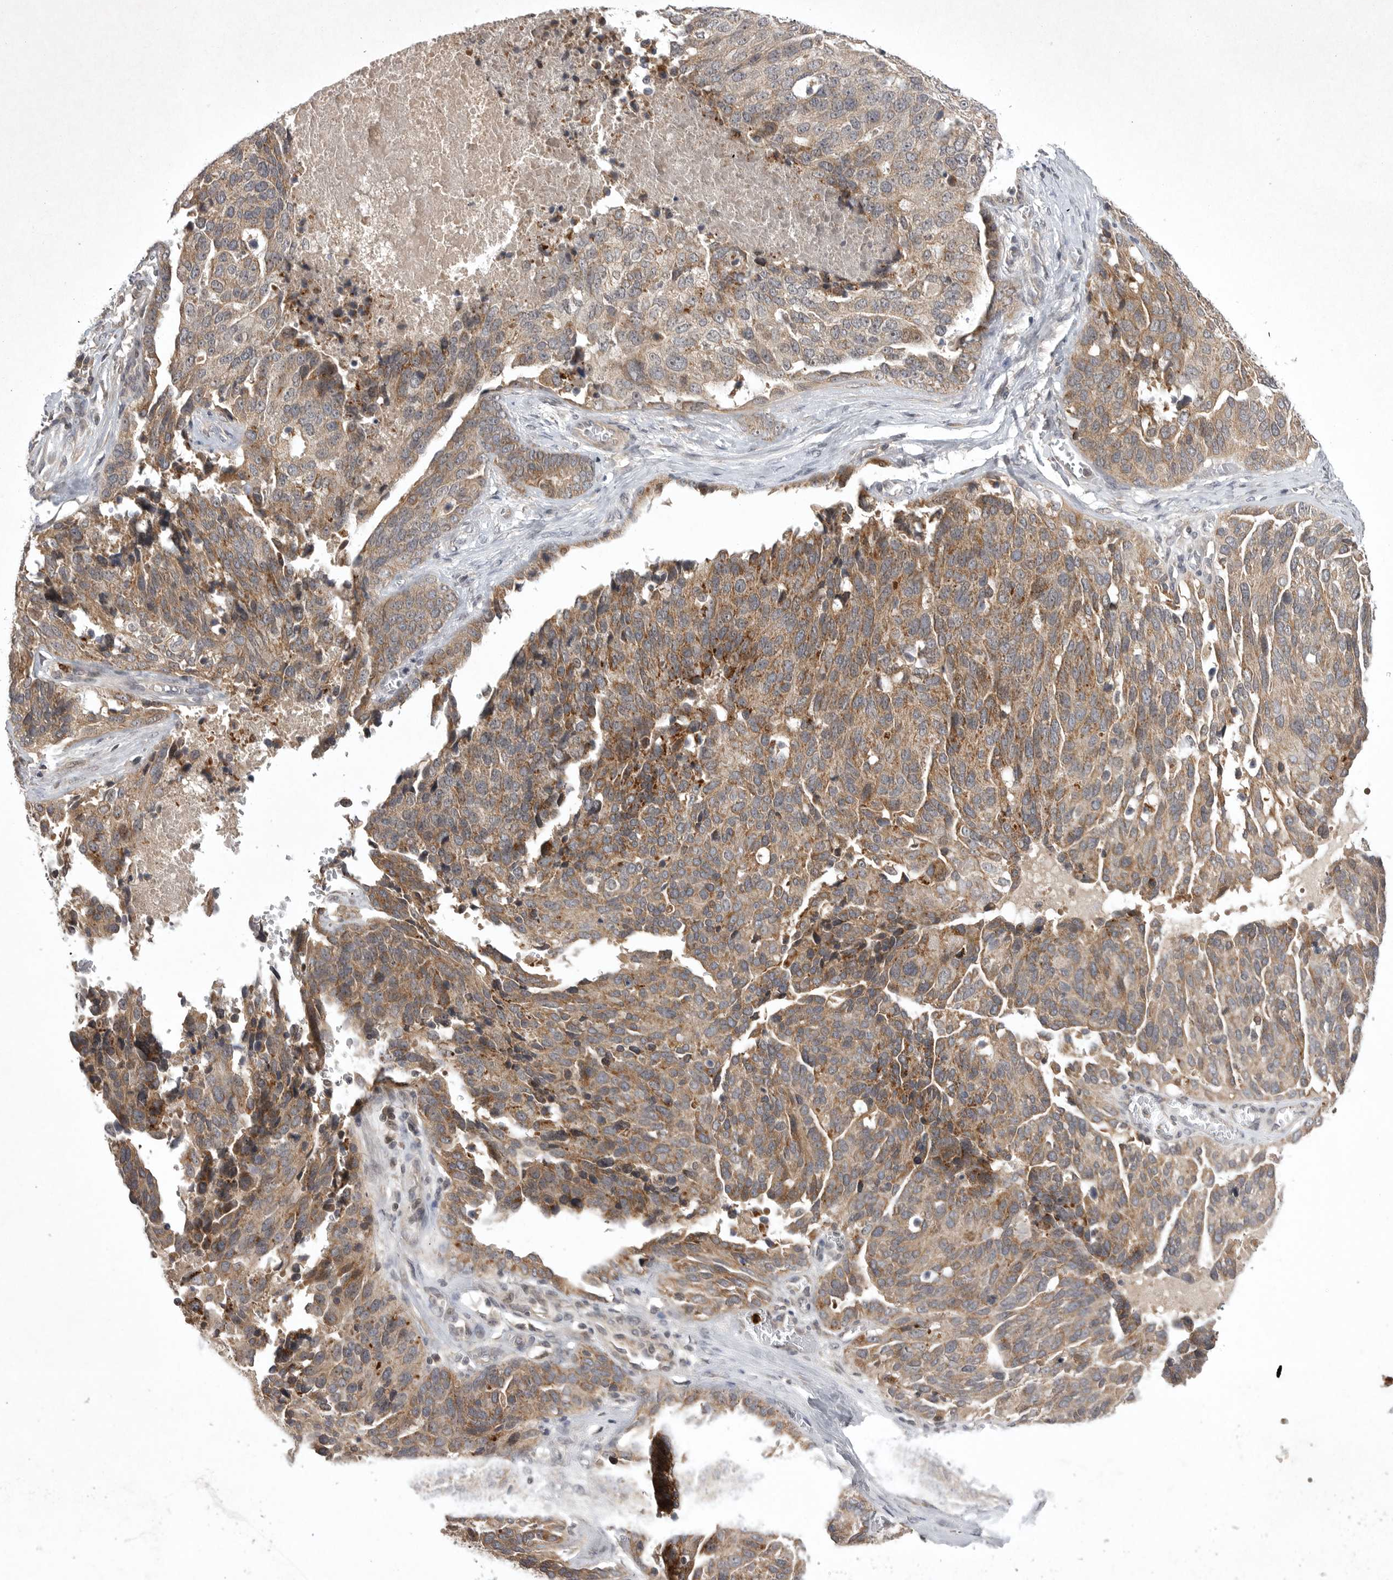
{"staining": {"intensity": "weak", "quantity": ">75%", "location": "cytoplasmic/membranous"}, "tissue": "ovarian cancer", "cell_type": "Tumor cells", "image_type": "cancer", "snomed": [{"axis": "morphology", "description": "Cystadenocarcinoma, serous, NOS"}, {"axis": "topography", "description": "Ovary"}], "caption": "A brown stain highlights weak cytoplasmic/membranous expression of a protein in ovarian cancer (serous cystadenocarcinoma) tumor cells. Ihc stains the protein of interest in brown and the nuclei are stained blue.", "gene": "UBE3D", "patient": {"sex": "female", "age": 44}}